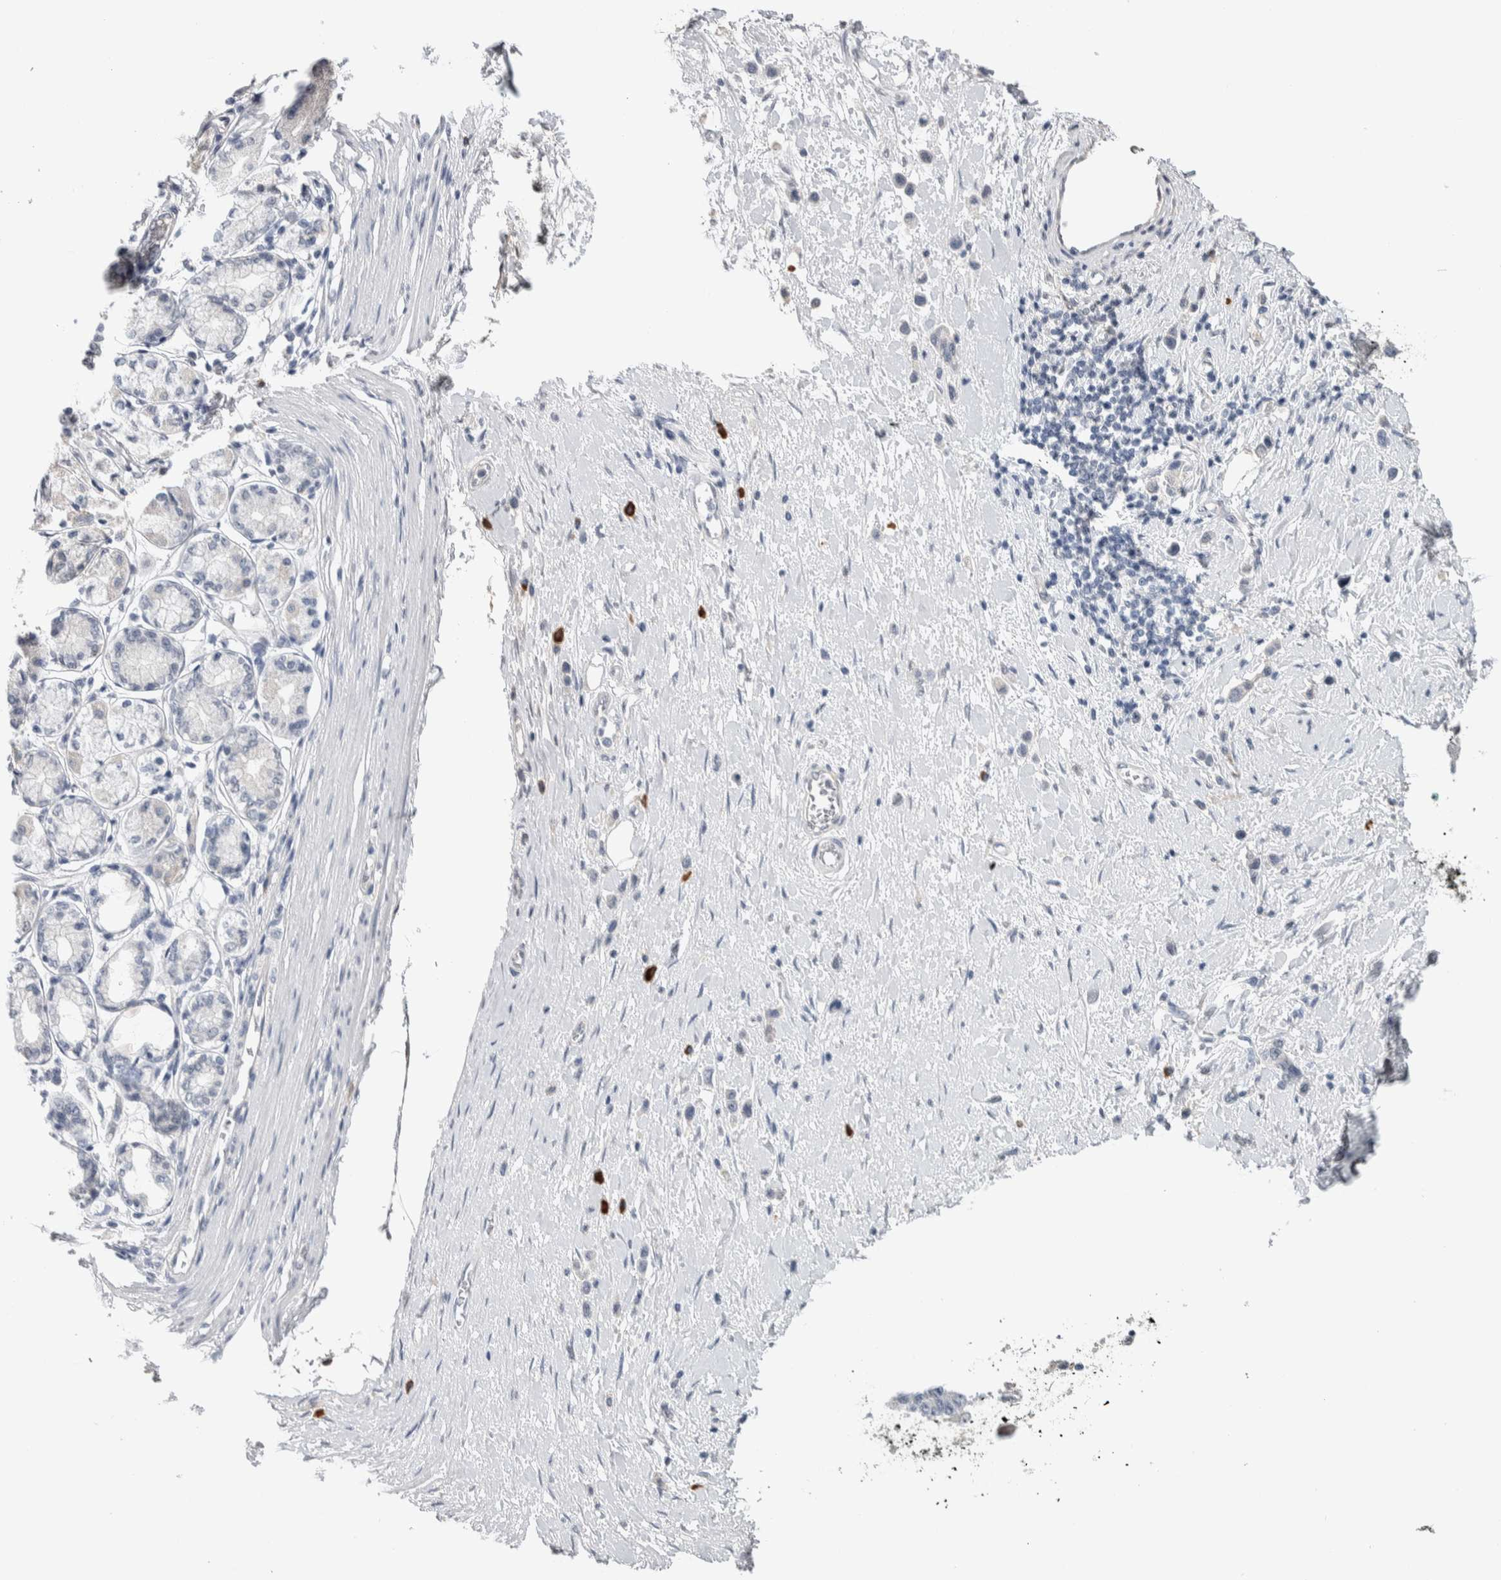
{"staining": {"intensity": "negative", "quantity": "none", "location": "none"}, "tissue": "stomach cancer", "cell_type": "Tumor cells", "image_type": "cancer", "snomed": [{"axis": "morphology", "description": "Adenocarcinoma, NOS"}, {"axis": "topography", "description": "Stomach"}], "caption": "Tumor cells are negative for brown protein staining in stomach cancer (adenocarcinoma). Brightfield microscopy of immunohistochemistry (IHC) stained with DAB (brown) and hematoxylin (blue), captured at high magnification.", "gene": "TMEM102", "patient": {"sex": "female", "age": 65}}